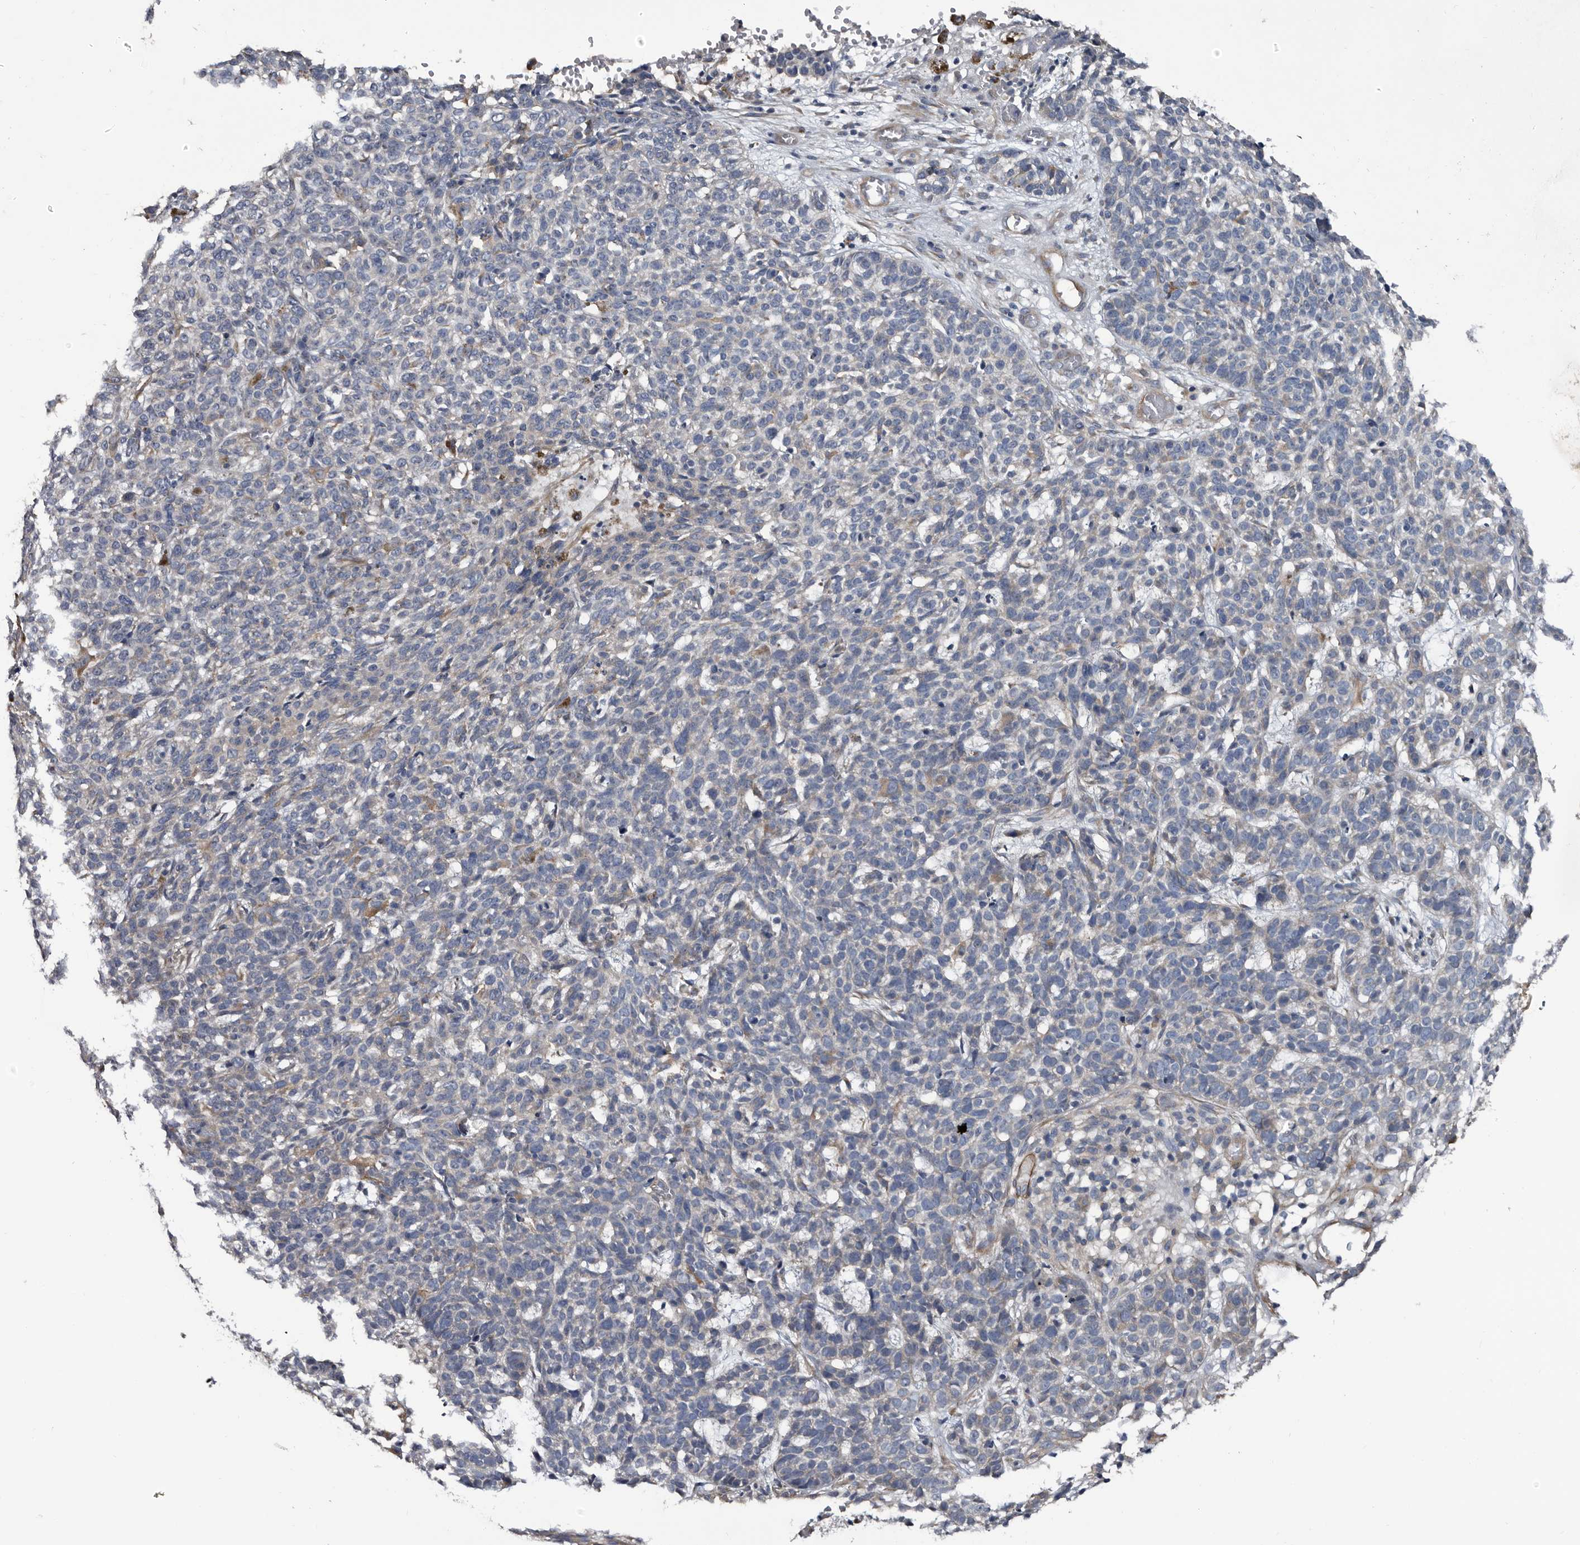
{"staining": {"intensity": "negative", "quantity": "none", "location": "none"}, "tissue": "skin cancer", "cell_type": "Tumor cells", "image_type": "cancer", "snomed": [{"axis": "morphology", "description": "Basal cell carcinoma"}, {"axis": "topography", "description": "Skin"}], "caption": "DAB immunohistochemical staining of basal cell carcinoma (skin) exhibits no significant staining in tumor cells.", "gene": "IARS1", "patient": {"sex": "male", "age": 85}}